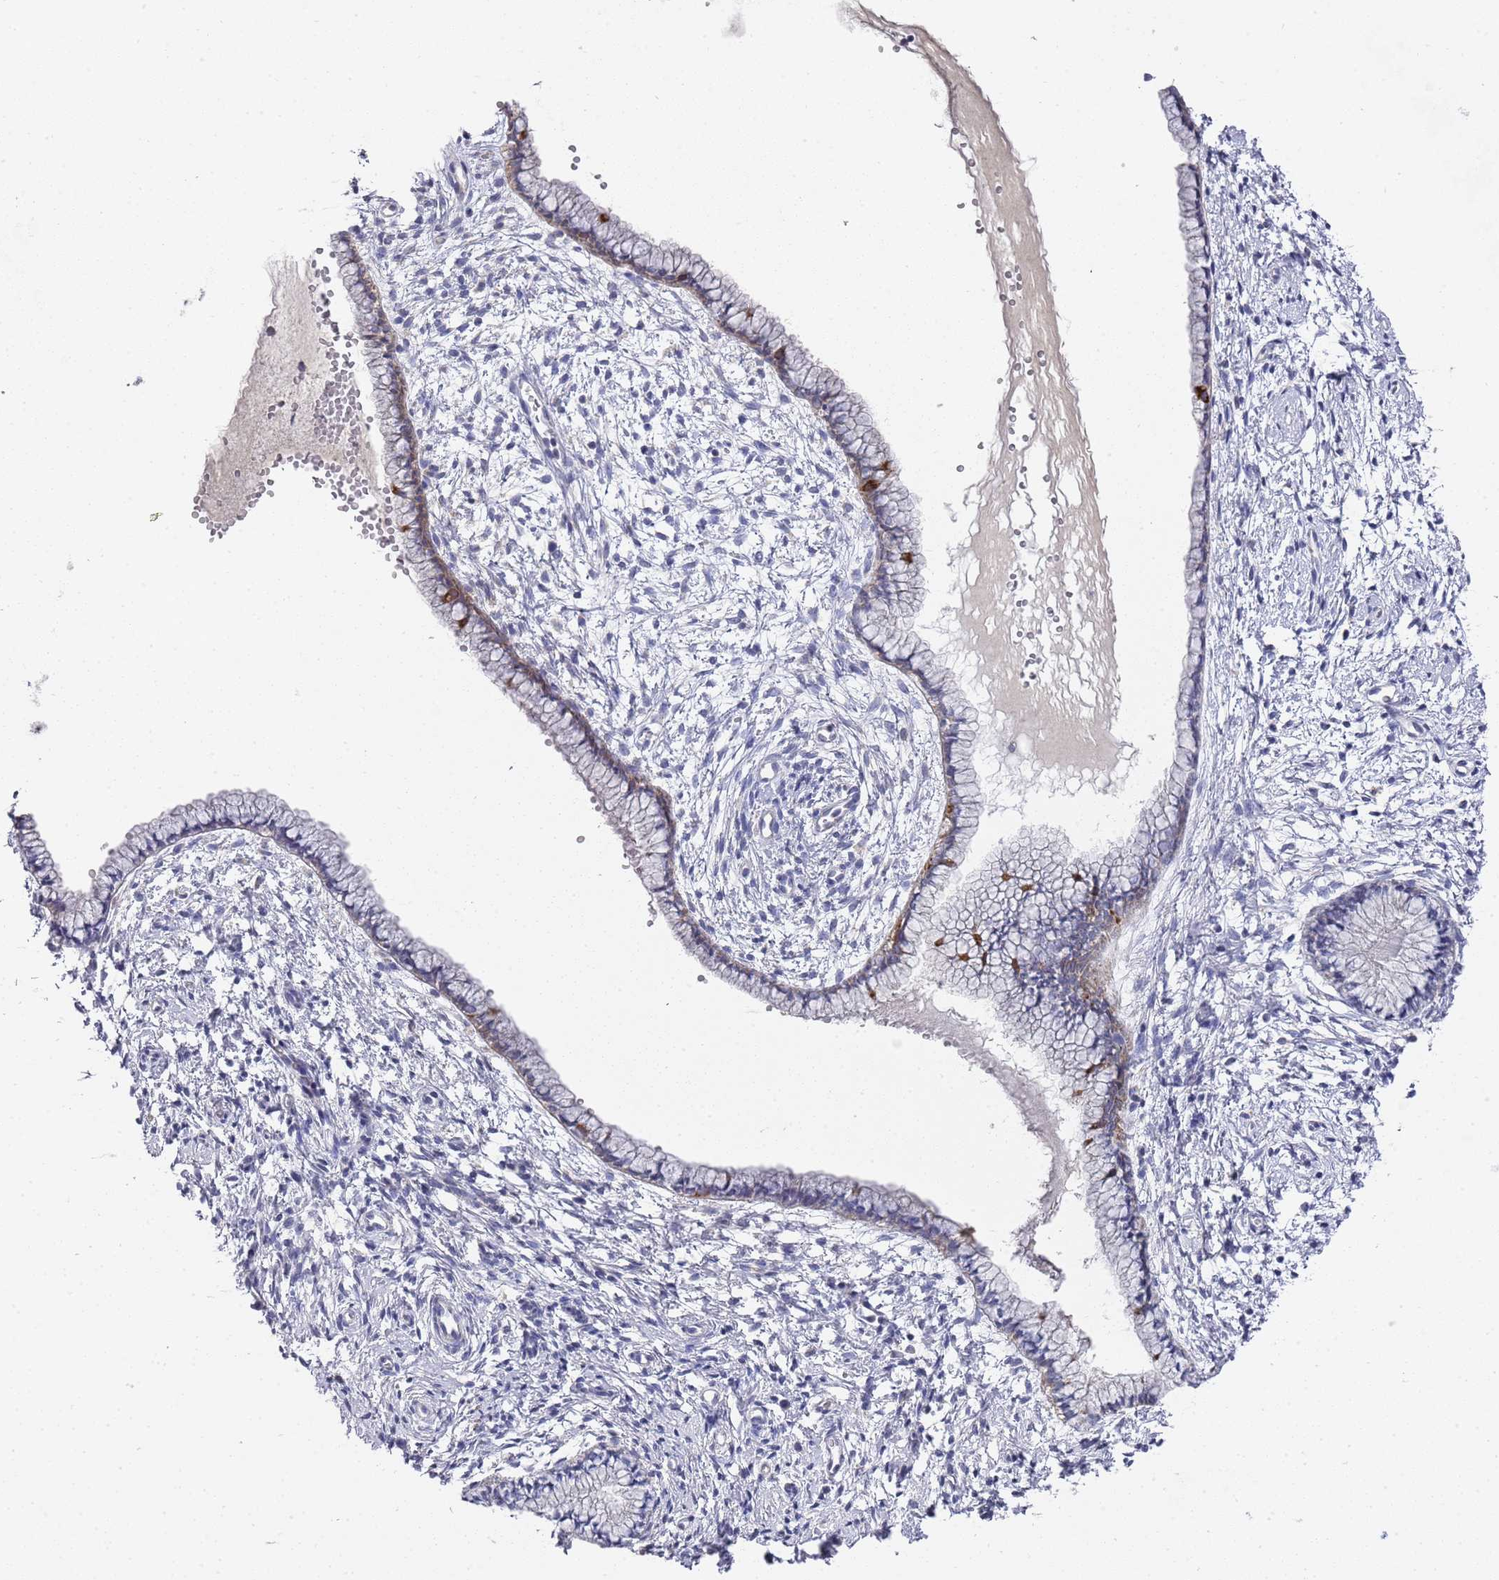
{"staining": {"intensity": "moderate", "quantity": "<25%", "location": "cytoplasmic/membranous"}, "tissue": "cervix", "cell_type": "Glandular cells", "image_type": "normal", "snomed": [{"axis": "morphology", "description": "Normal tissue, NOS"}, {"axis": "topography", "description": "Cervix"}], "caption": "Moderate cytoplasmic/membranous staining for a protein is identified in approximately <25% of glandular cells of benign cervix using immunohistochemistry (IHC).", "gene": "NPEPPS", "patient": {"sex": "female", "age": 57}}